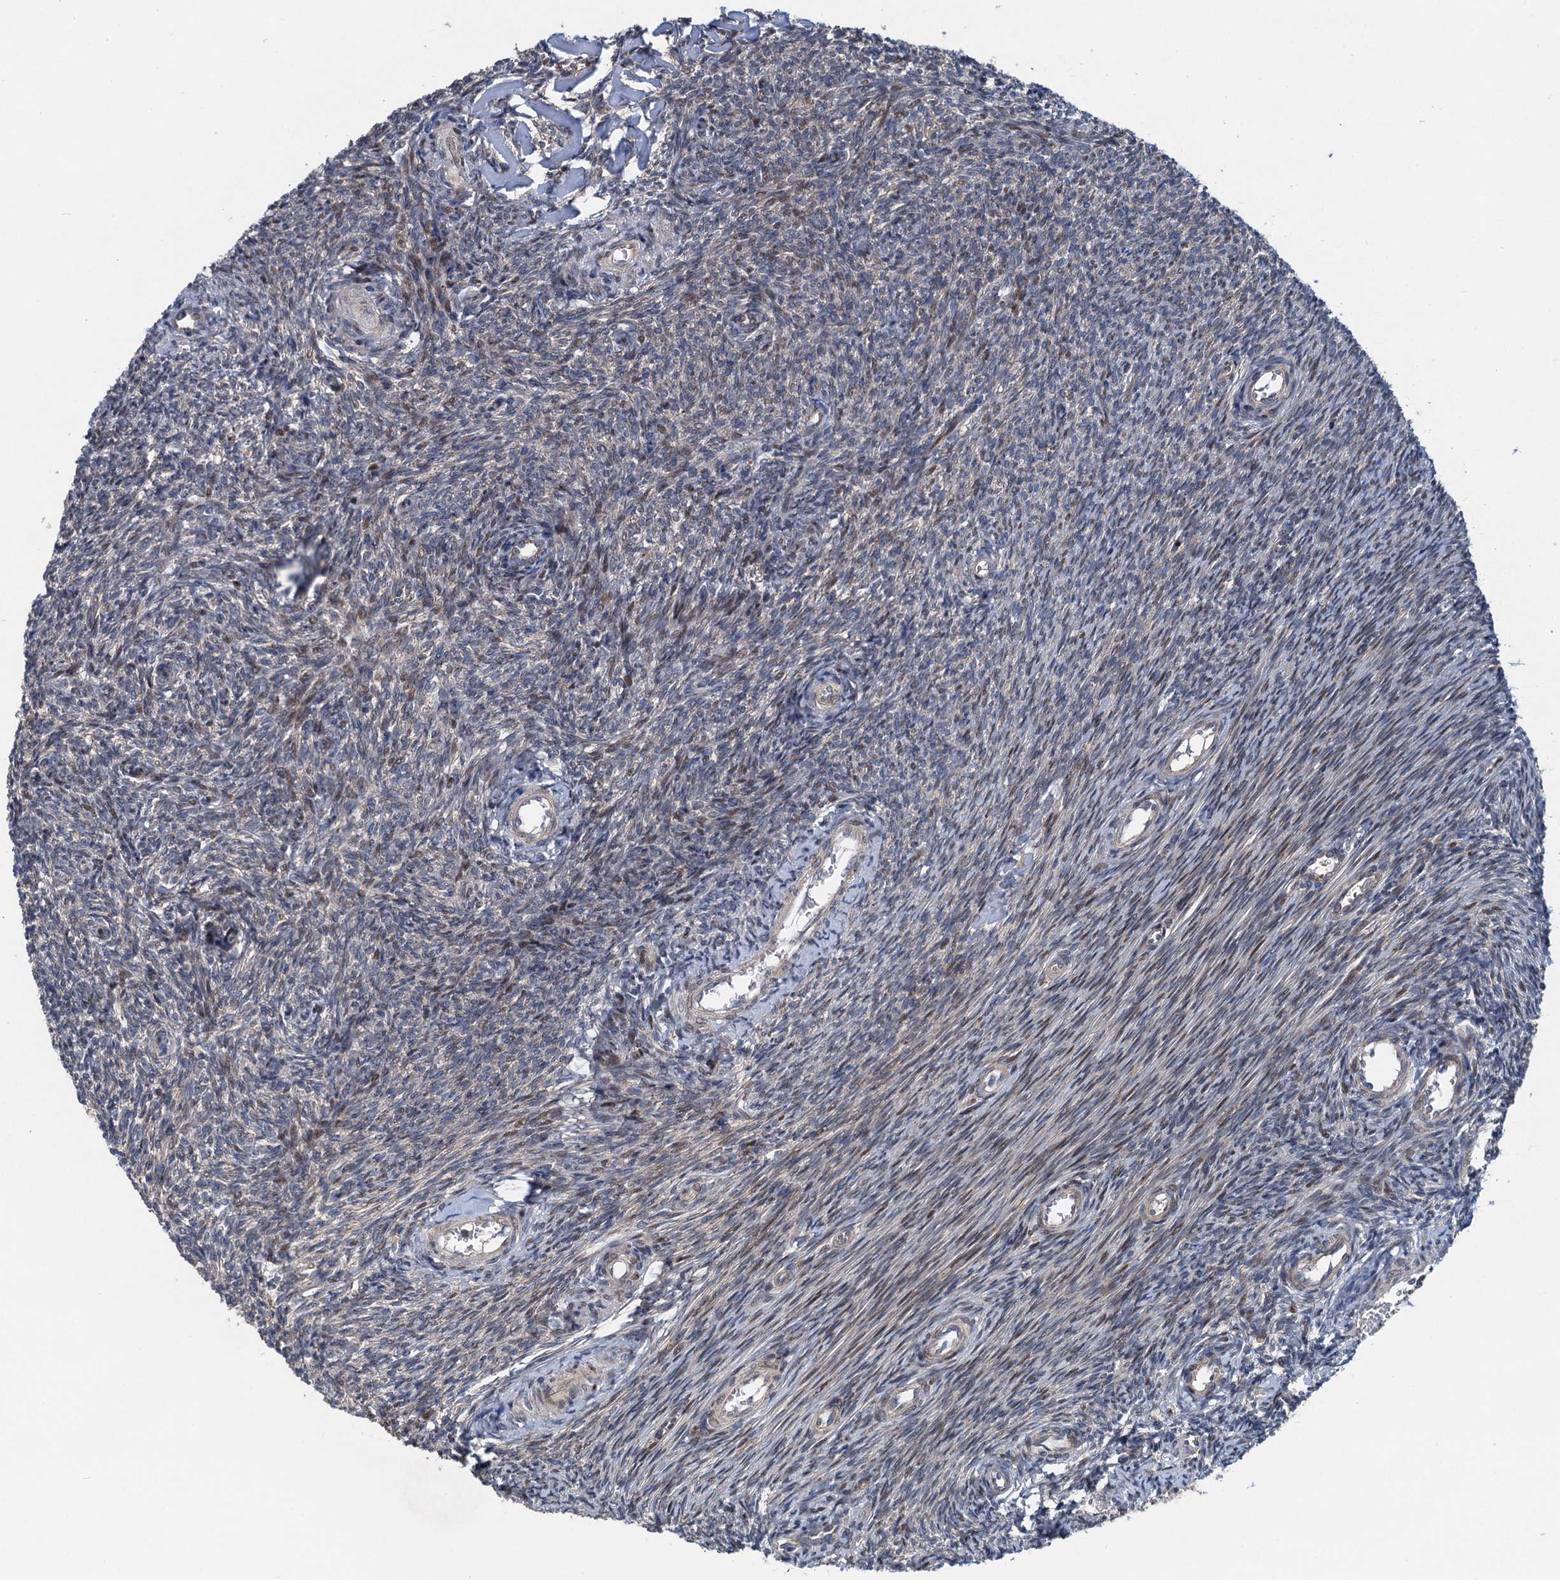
{"staining": {"intensity": "weak", "quantity": "<25%", "location": "cytoplasmic/membranous"}, "tissue": "ovary", "cell_type": "Ovarian stroma cells", "image_type": "normal", "snomed": [{"axis": "morphology", "description": "Normal tissue, NOS"}, {"axis": "topography", "description": "Ovary"}], "caption": "Ovary was stained to show a protein in brown. There is no significant expression in ovarian stroma cells.", "gene": "NBEA", "patient": {"sex": "female", "age": 44}}